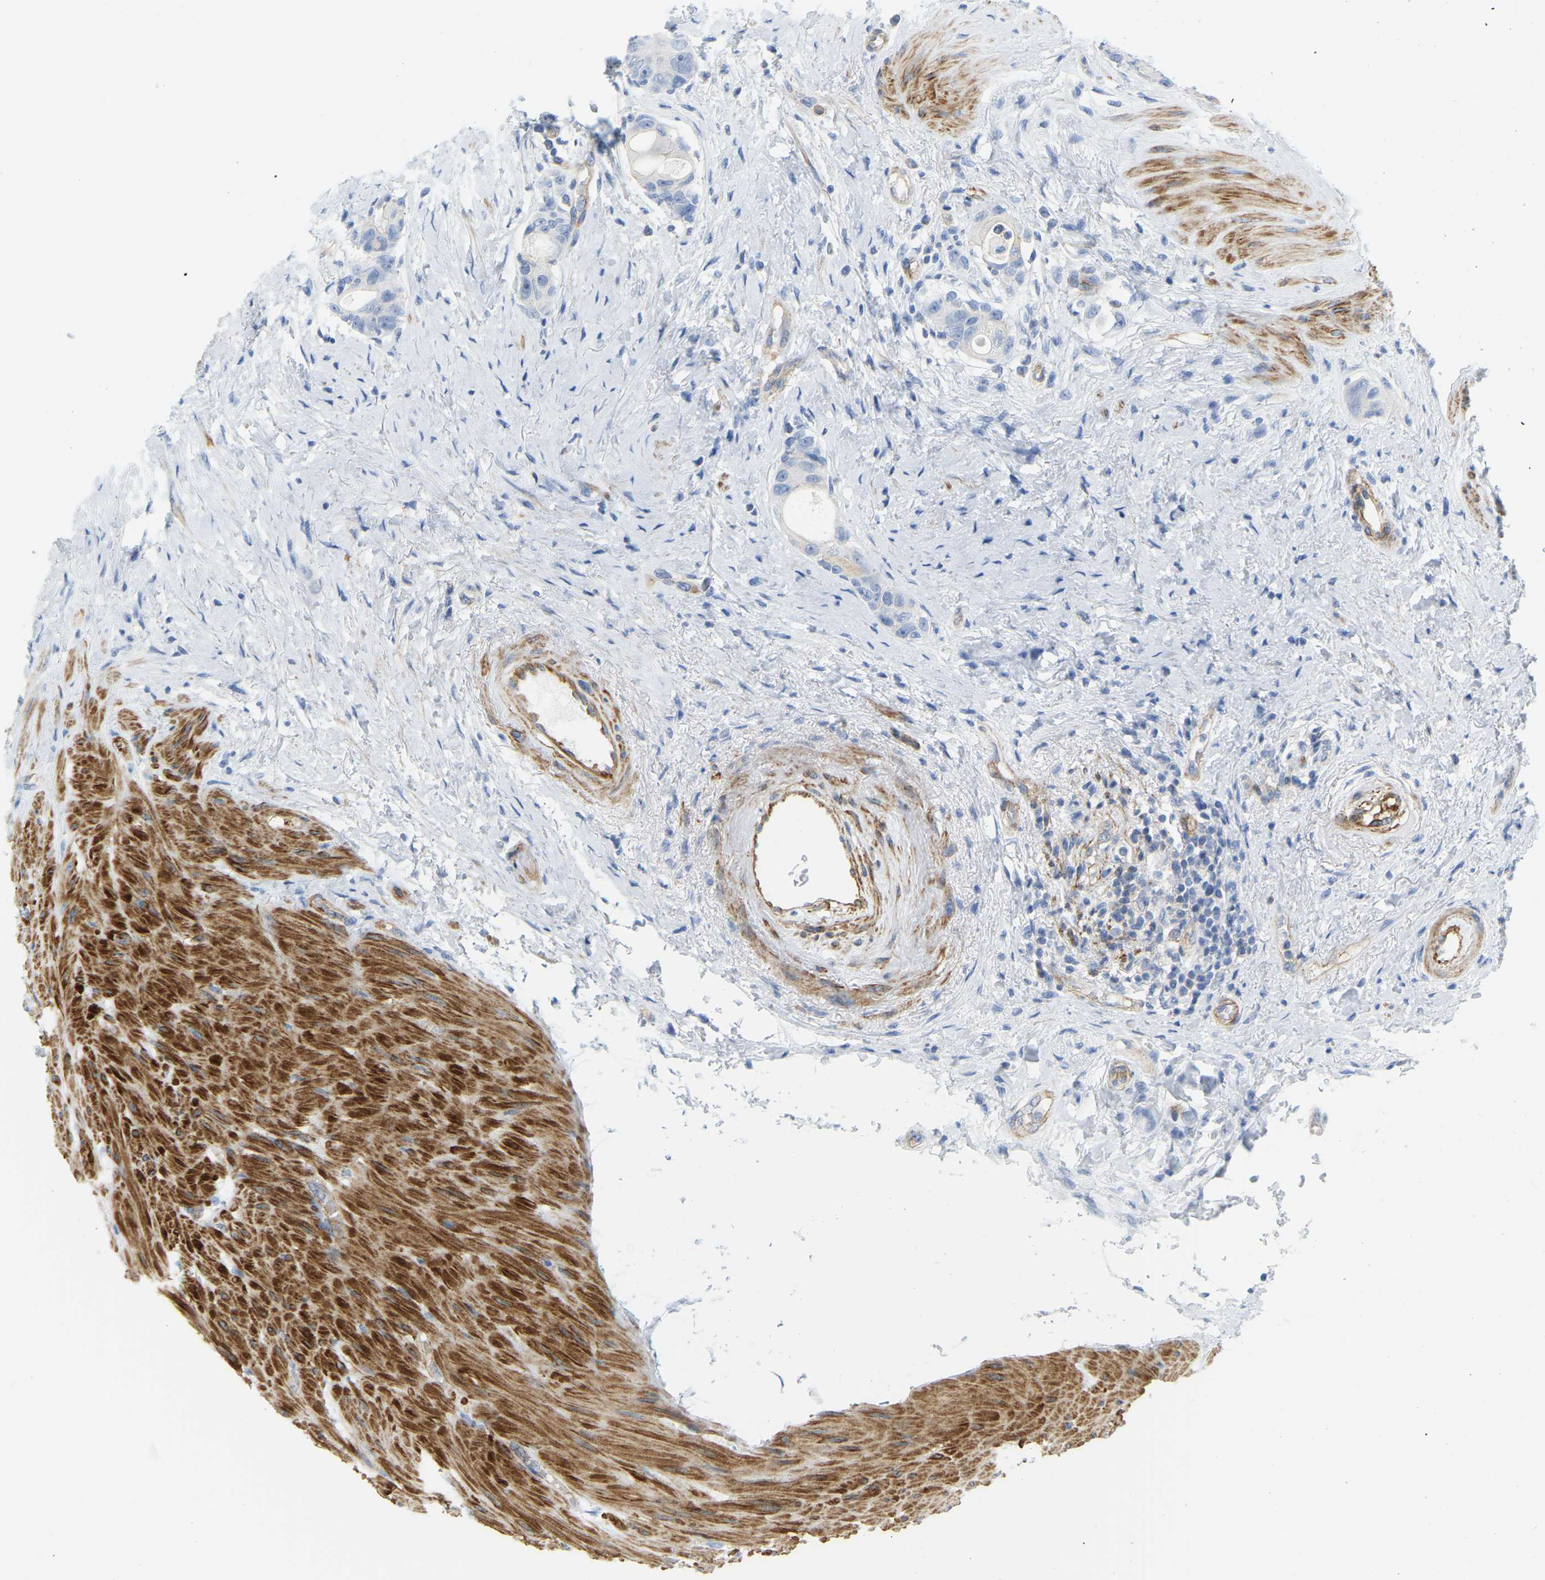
{"staining": {"intensity": "negative", "quantity": "none", "location": "none"}, "tissue": "colorectal cancer", "cell_type": "Tumor cells", "image_type": "cancer", "snomed": [{"axis": "morphology", "description": "Adenocarcinoma, NOS"}, {"axis": "topography", "description": "Rectum"}], "caption": "An IHC photomicrograph of colorectal cancer (adenocarcinoma) is shown. There is no staining in tumor cells of colorectal cancer (adenocarcinoma).", "gene": "MYL3", "patient": {"sex": "male", "age": 51}}